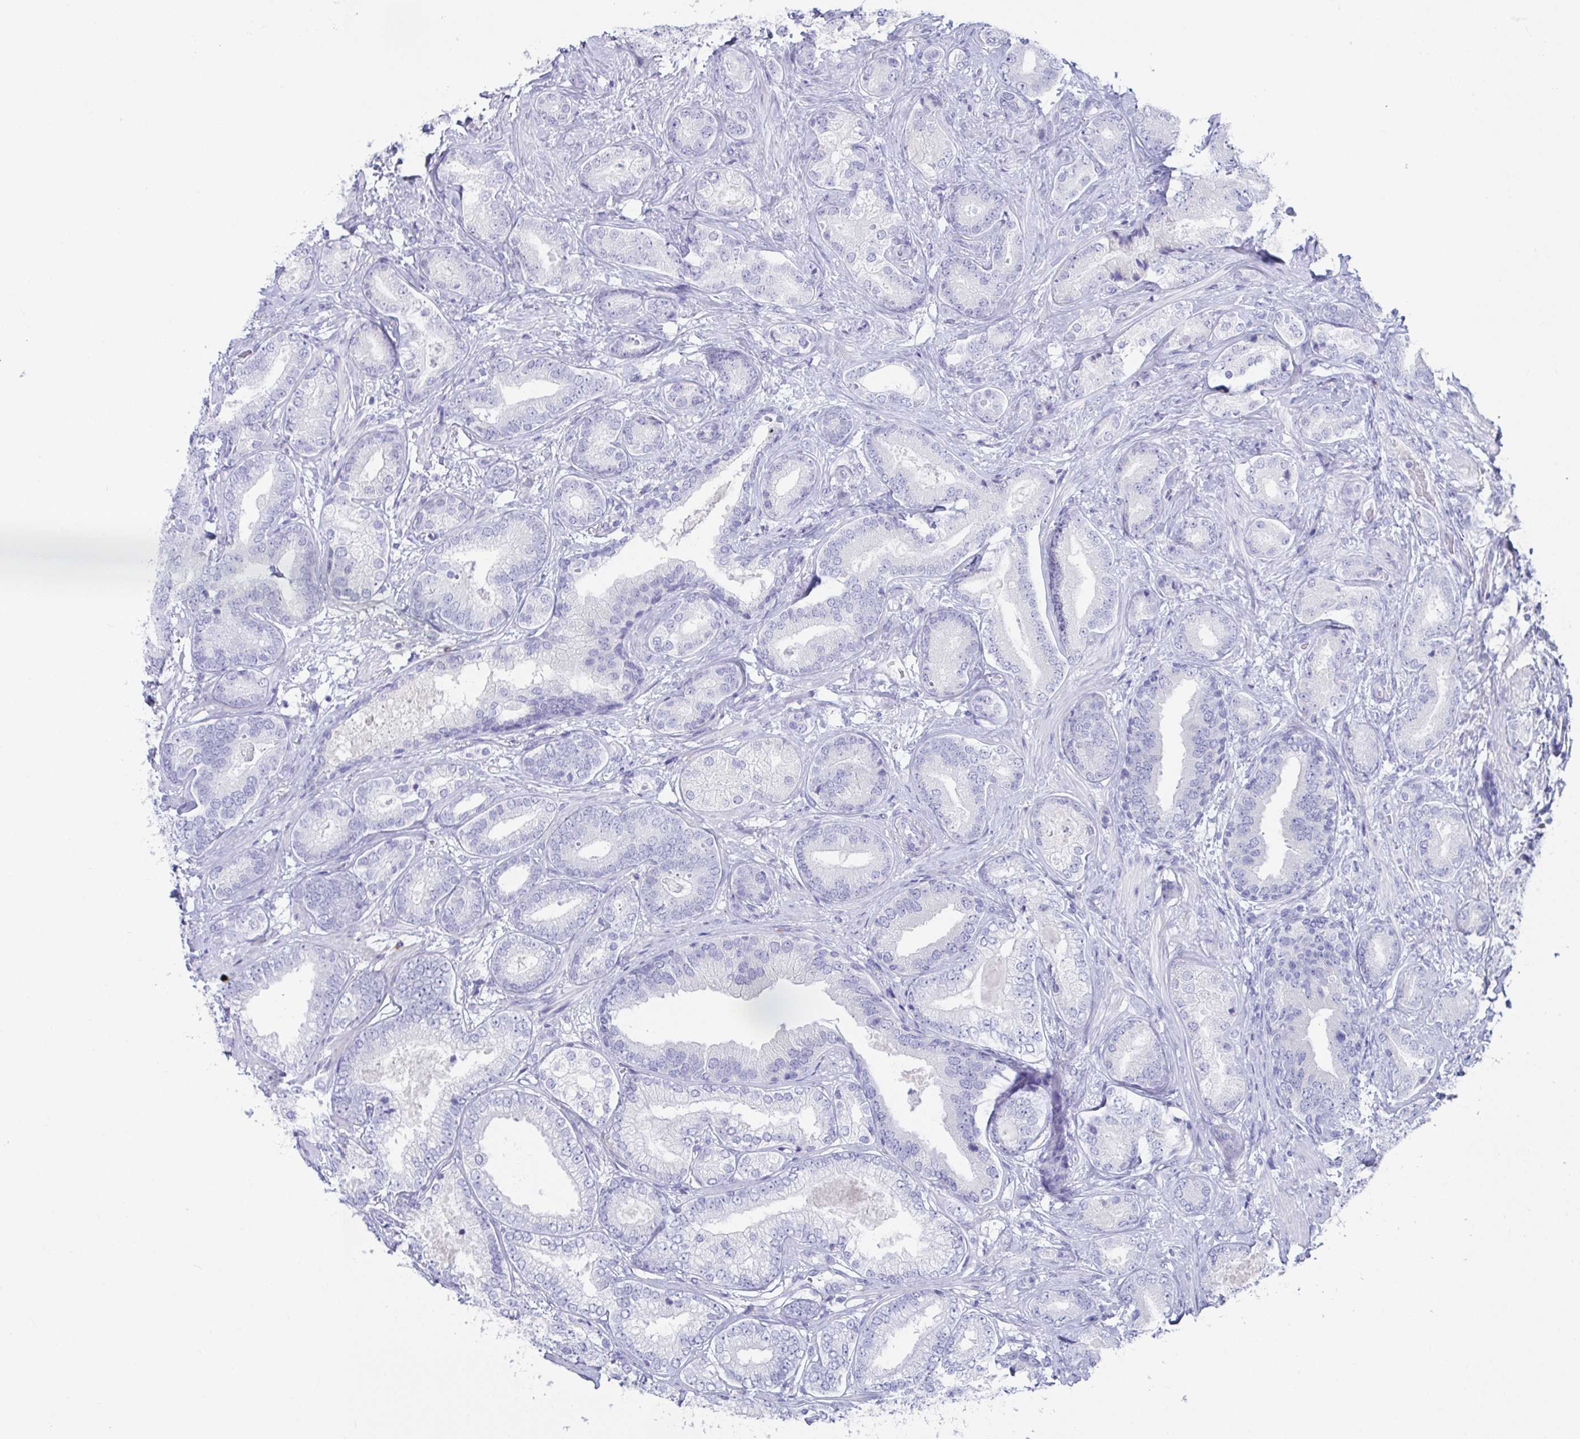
{"staining": {"intensity": "negative", "quantity": "none", "location": "none"}, "tissue": "prostate cancer", "cell_type": "Tumor cells", "image_type": "cancer", "snomed": [{"axis": "morphology", "description": "Adenocarcinoma, High grade"}, {"axis": "topography", "description": "Prostate"}], "caption": "Prostate adenocarcinoma (high-grade) was stained to show a protein in brown. There is no significant expression in tumor cells. (Stains: DAB IHC with hematoxylin counter stain, Microscopy: brightfield microscopy at high magnification).", "gene": "PLA2G1B", "patient": {"sex": "male", "age": 62}}